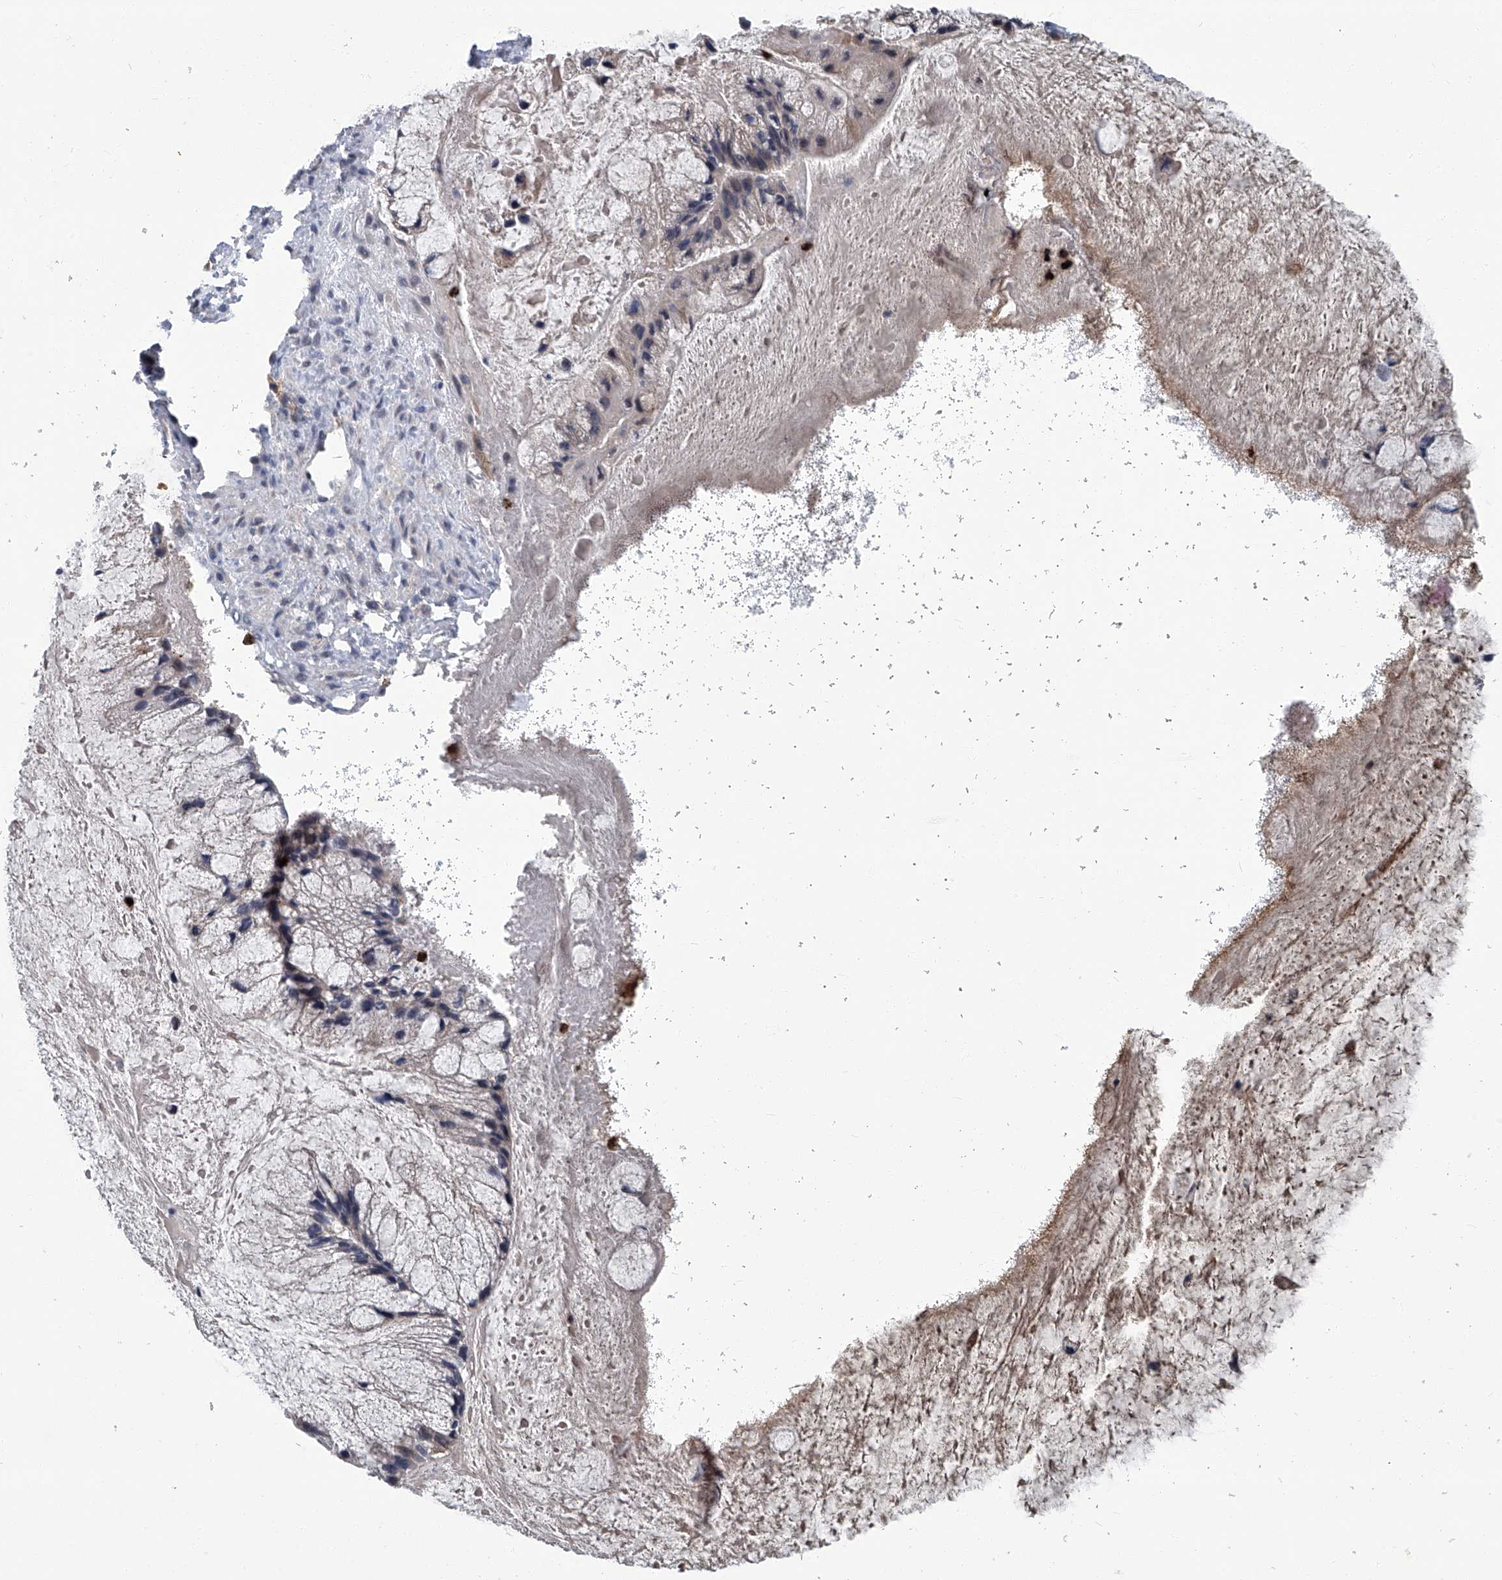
{"staining": {"intensity": "weak", "quantity": "<25%", "location": "cytoplasmic/membranous"}, "tissue": "ovarian cancer", "cell_type": "Tumor cells", "image_type": "cancer", "snomed": [{"axis": "morphology", "description": "Cystadenocarcinoma, mucinous, NOS"}, {"axis": "topography", "description": "Ovary"}], "caption": "The IHC photomicrograph has no significant positivity in tumor cells of ovarian cancer tissue.", "gene": "AKNAD1", "patient": {"sex": "female", "age": 37}}